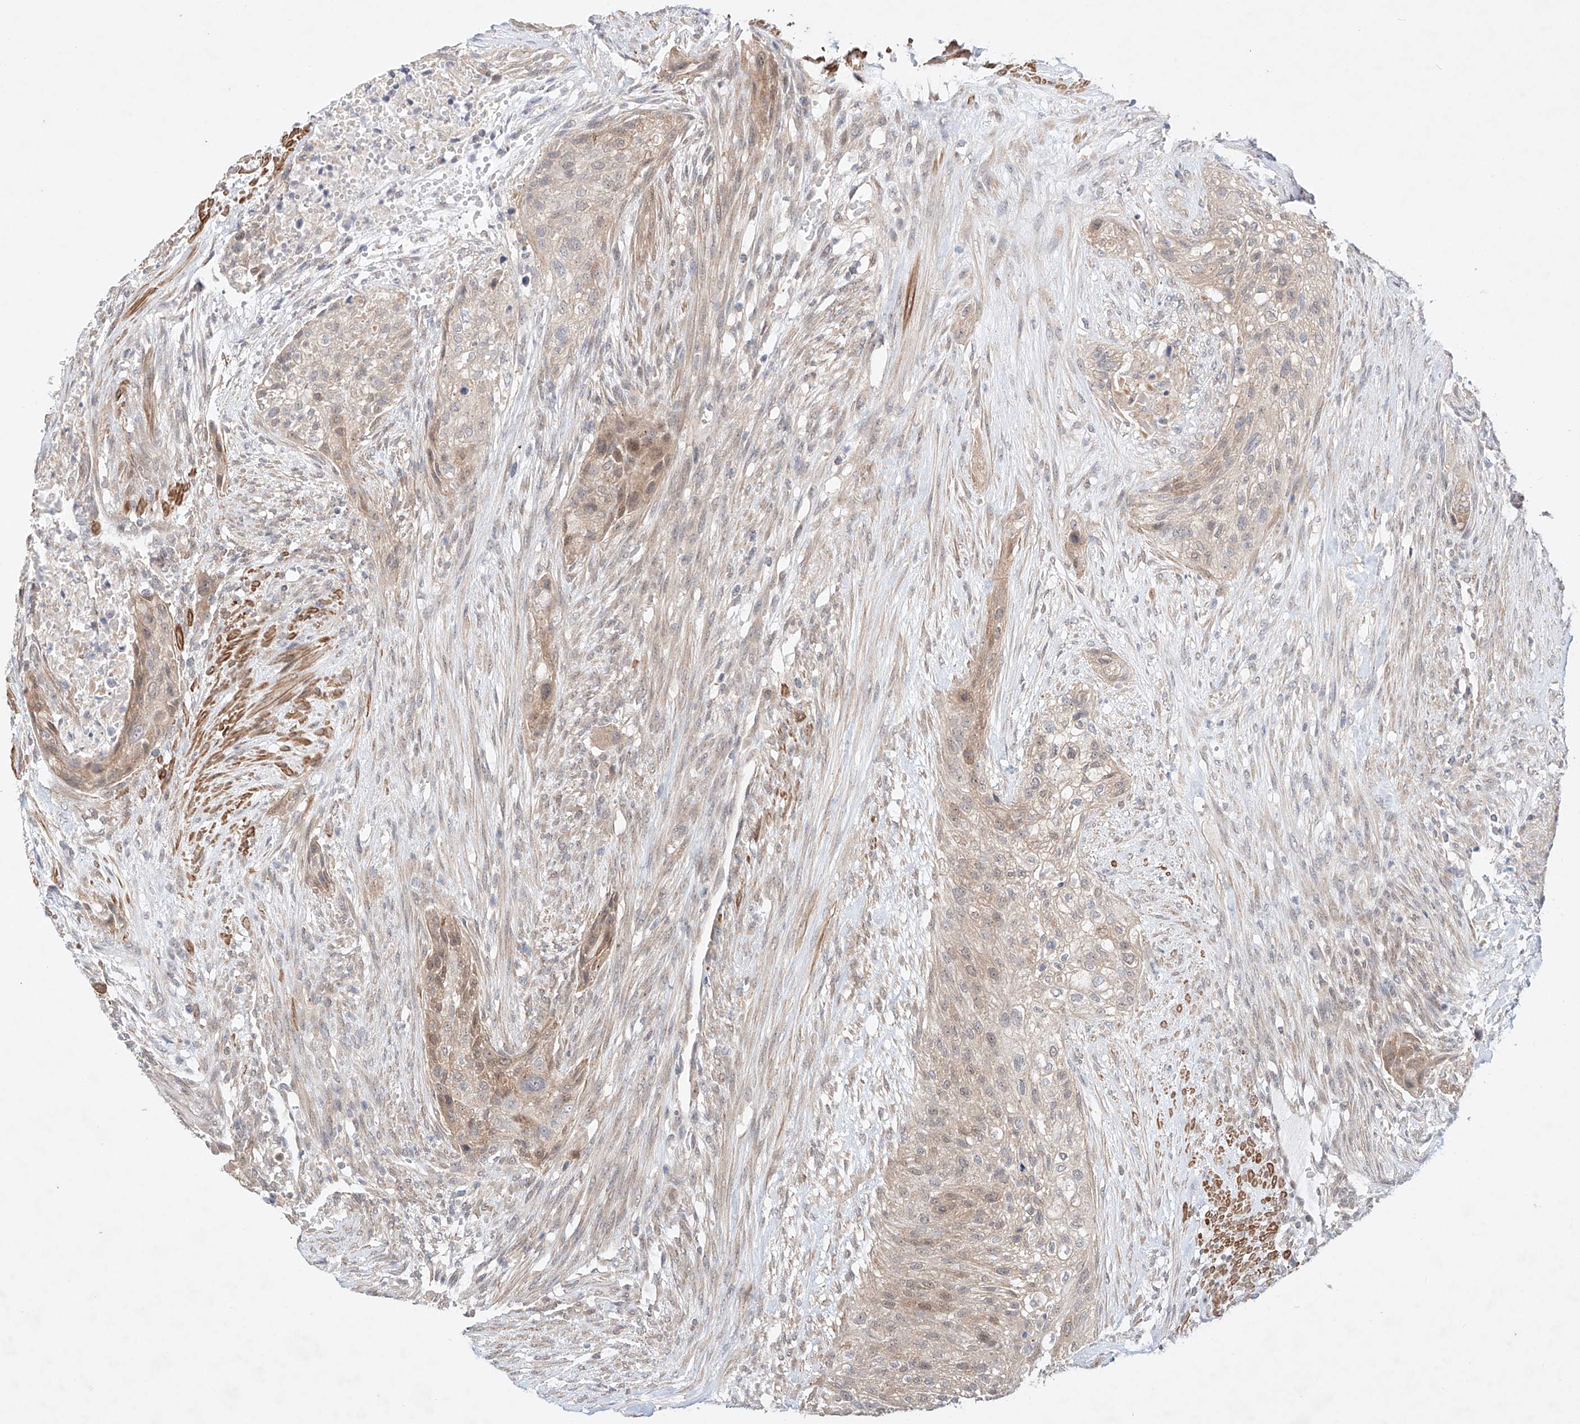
{"staining": {"intensity": "weak", "quantity": "<25%", "location": "cytoplasmic/membranous"}, "tissue": "urothelial cancer", "cell_type": "Tumor cells", "image_type": "cancer", "snomed": [{"axis": "morphology", "description": "Urothelial carcinoma, High grade"}, {"axis": "topography", "description": "Urinary bladder"}], "caption": "The image displays no staining of tumor cells in high-grade urothelial carcinoma.", "gene": "TSR2", "patient": {"sex": "male", "age": 35}}